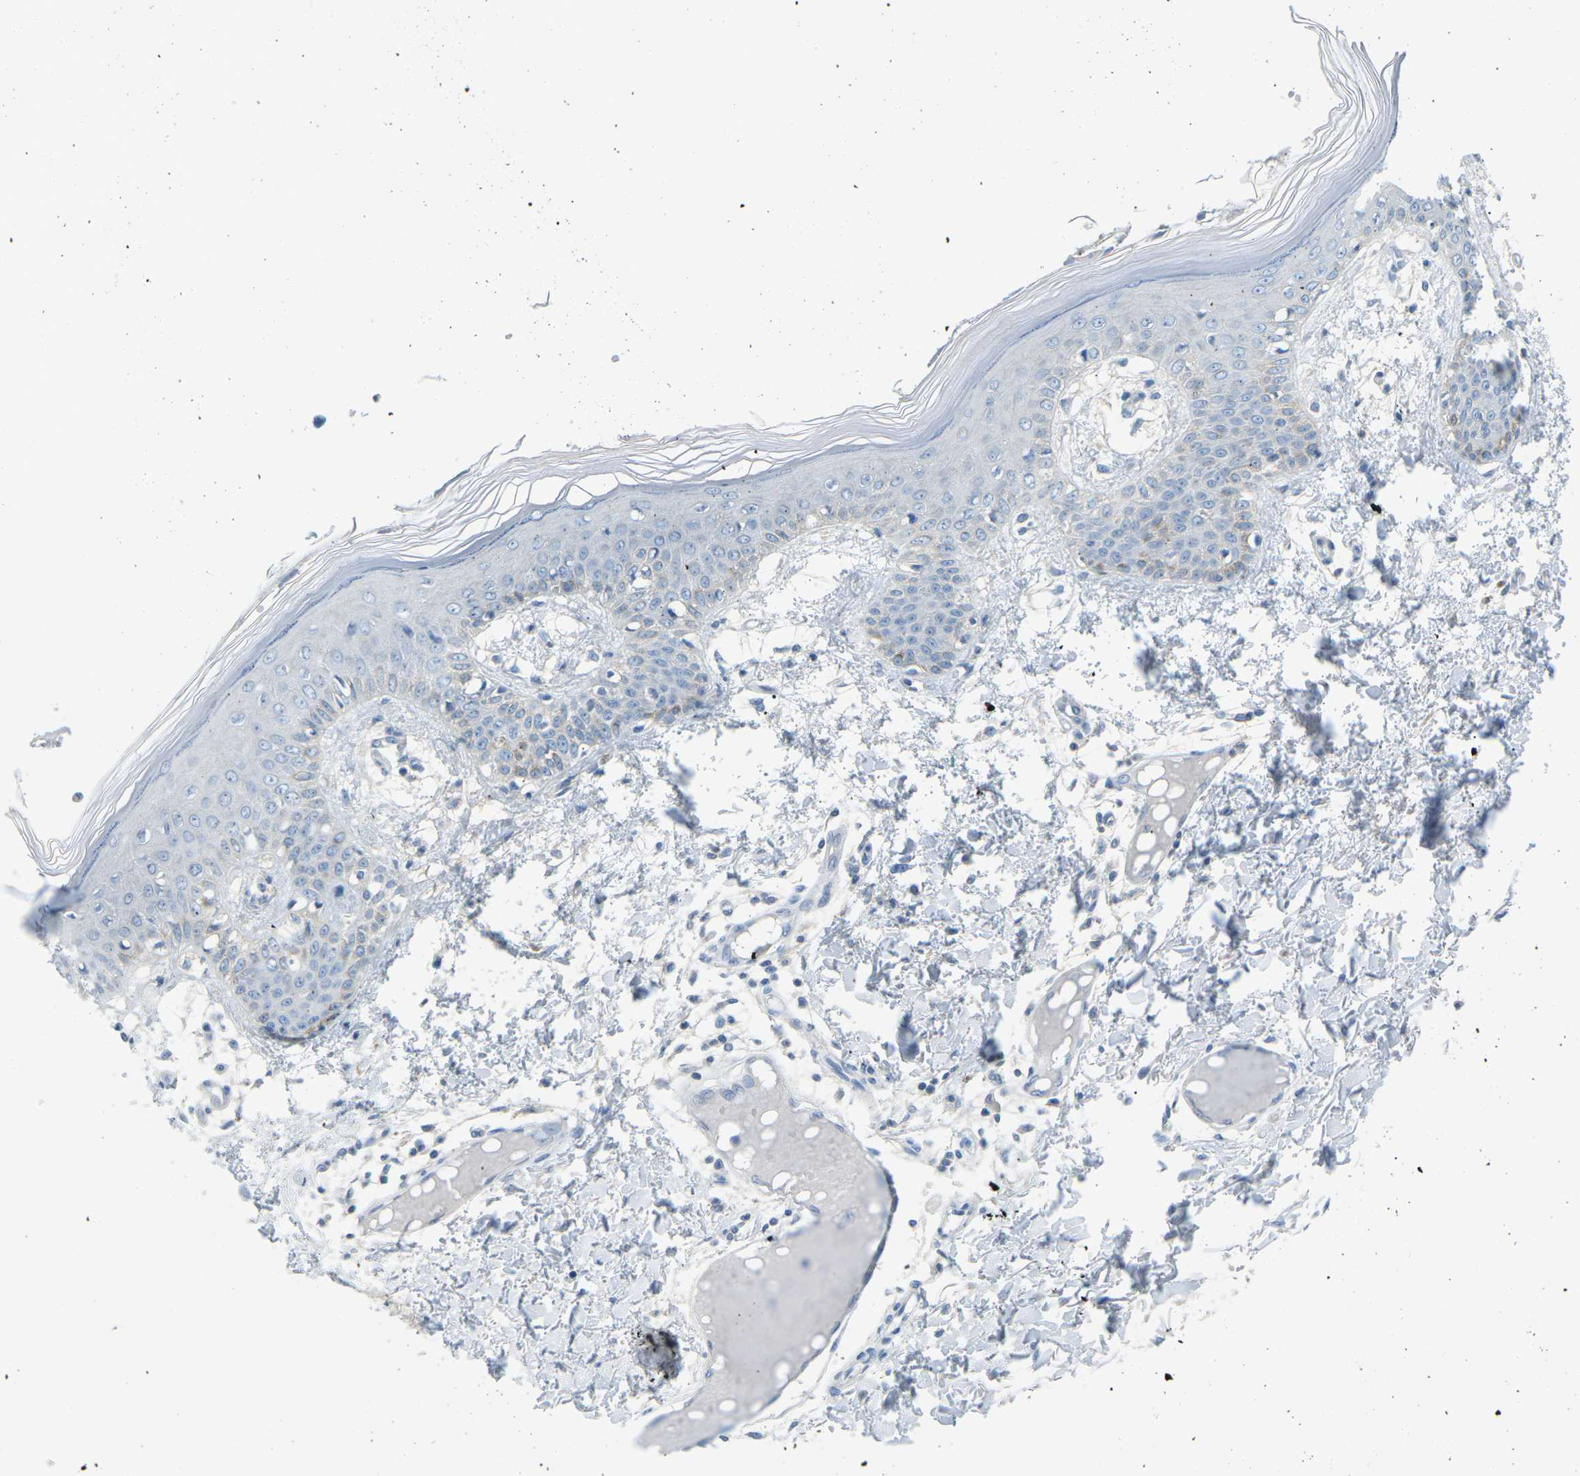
{"staining": {"intensity": "negative", "quantity": "none", "location": "none"}, "tissue": "skin", "cell_type": "Fibroblasts", "image_type": "normal", "snomed": [{"axis": "morphology", "description": "Normal tissue, NOS"}, {"axis": "topography", "description": "Skin"}], "caption": "High power microscopy image of an IHC histopathology image of benign skin, revealing no significant staining in fibroblasts. (DAB IHC, high magnification).", "gene": "CD47", "patient": {"sex": "male", "age": 53}}